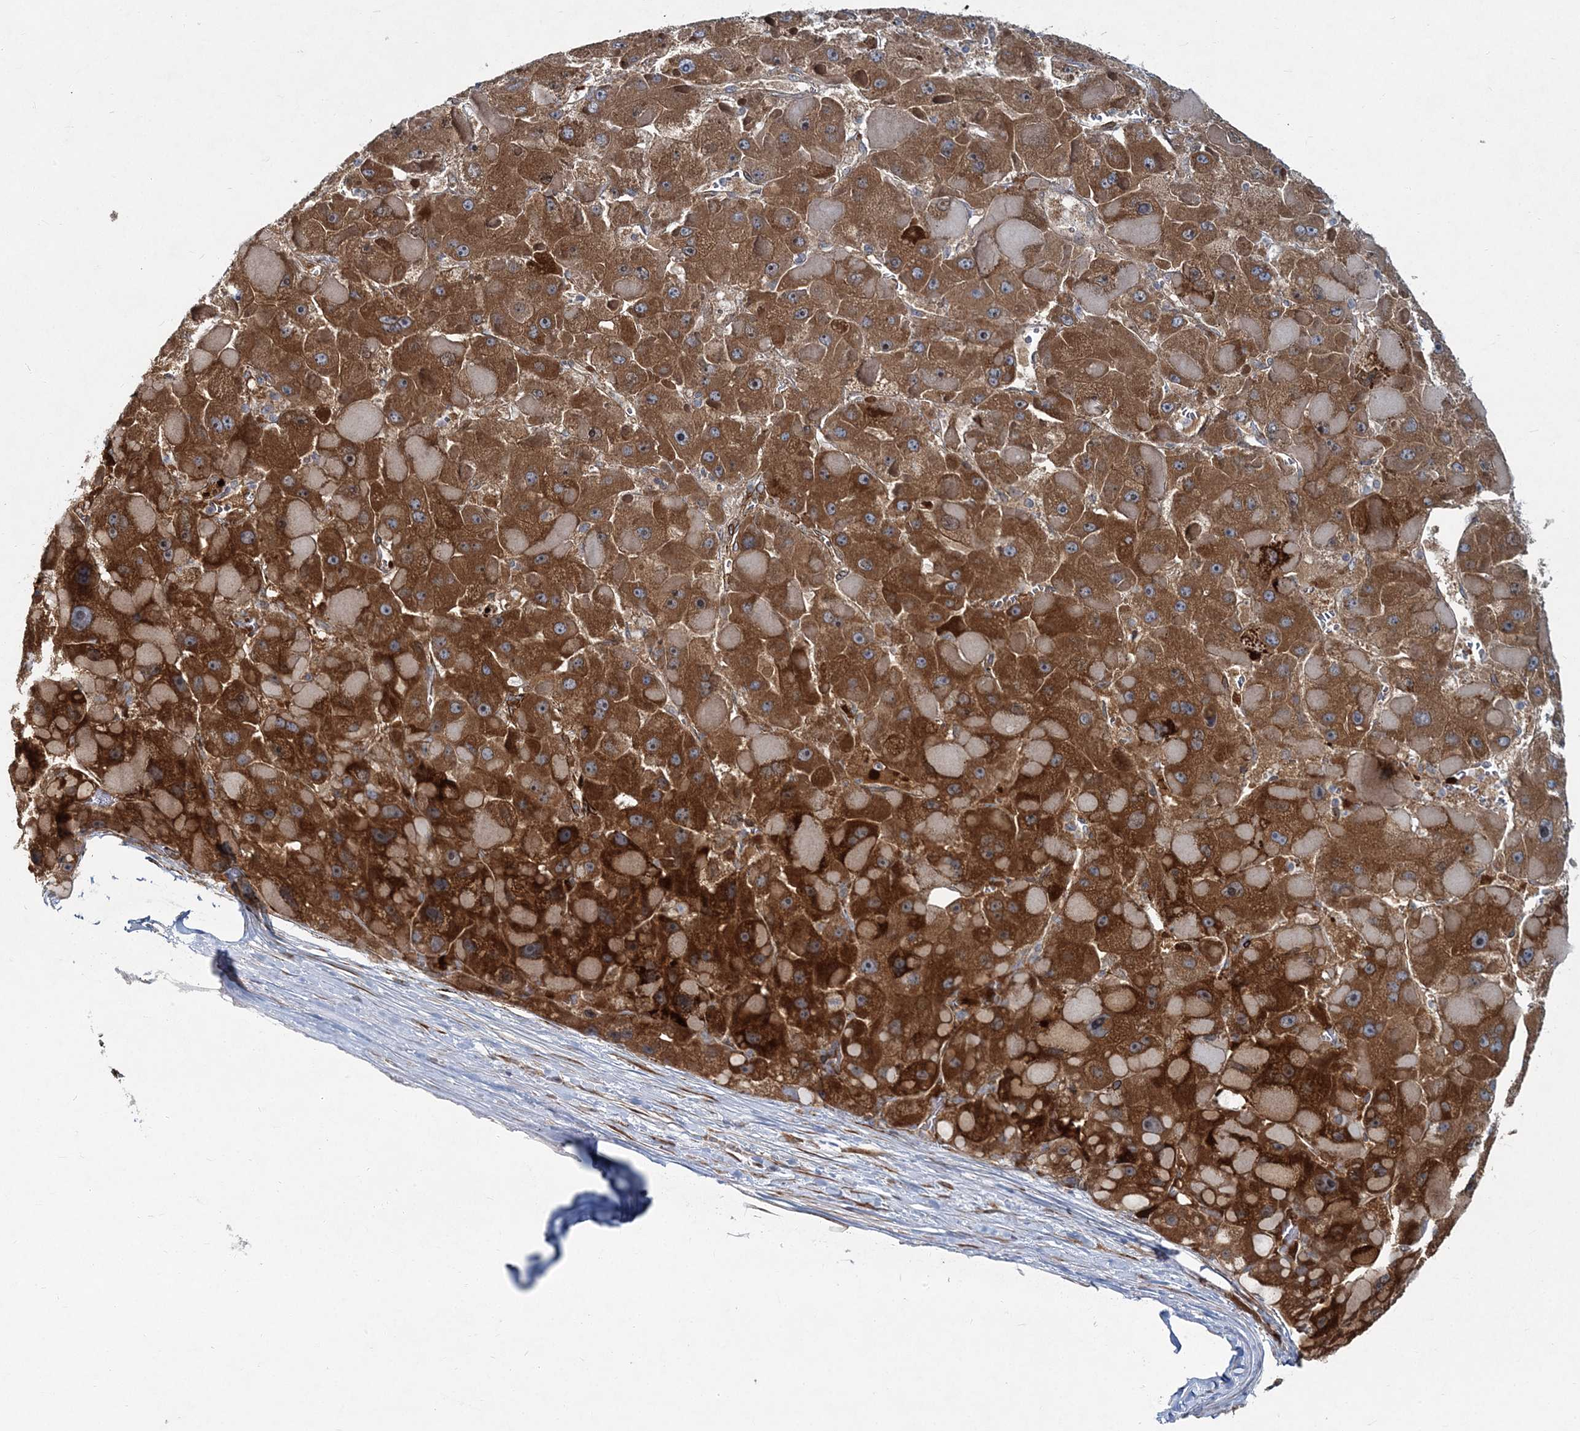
{"staining": {"intensity": "strong", "quantity": "25%-75%", "location": "cytoplasmic/membranous"}, "tissue": "liver cancer", "cell_type": "Tumor cells", "image_type": "cancer", "snomed": [{"axis": "morphology", "description": "Carcinoma, Hepatocellular, NOS"}, {"axis": "topography", "description": "Liver"}], "caption": "Immunohistochemical staining of human hepatocellular carcinoma (liver) demonstrates strong cytoplasmic/membranous protein expression in about 25%-75% of tumor cells. (IHC, brightfield microscopy, high magnification).", "gene": "NBAS", "patient": {"sex": "female", "age": 73}}